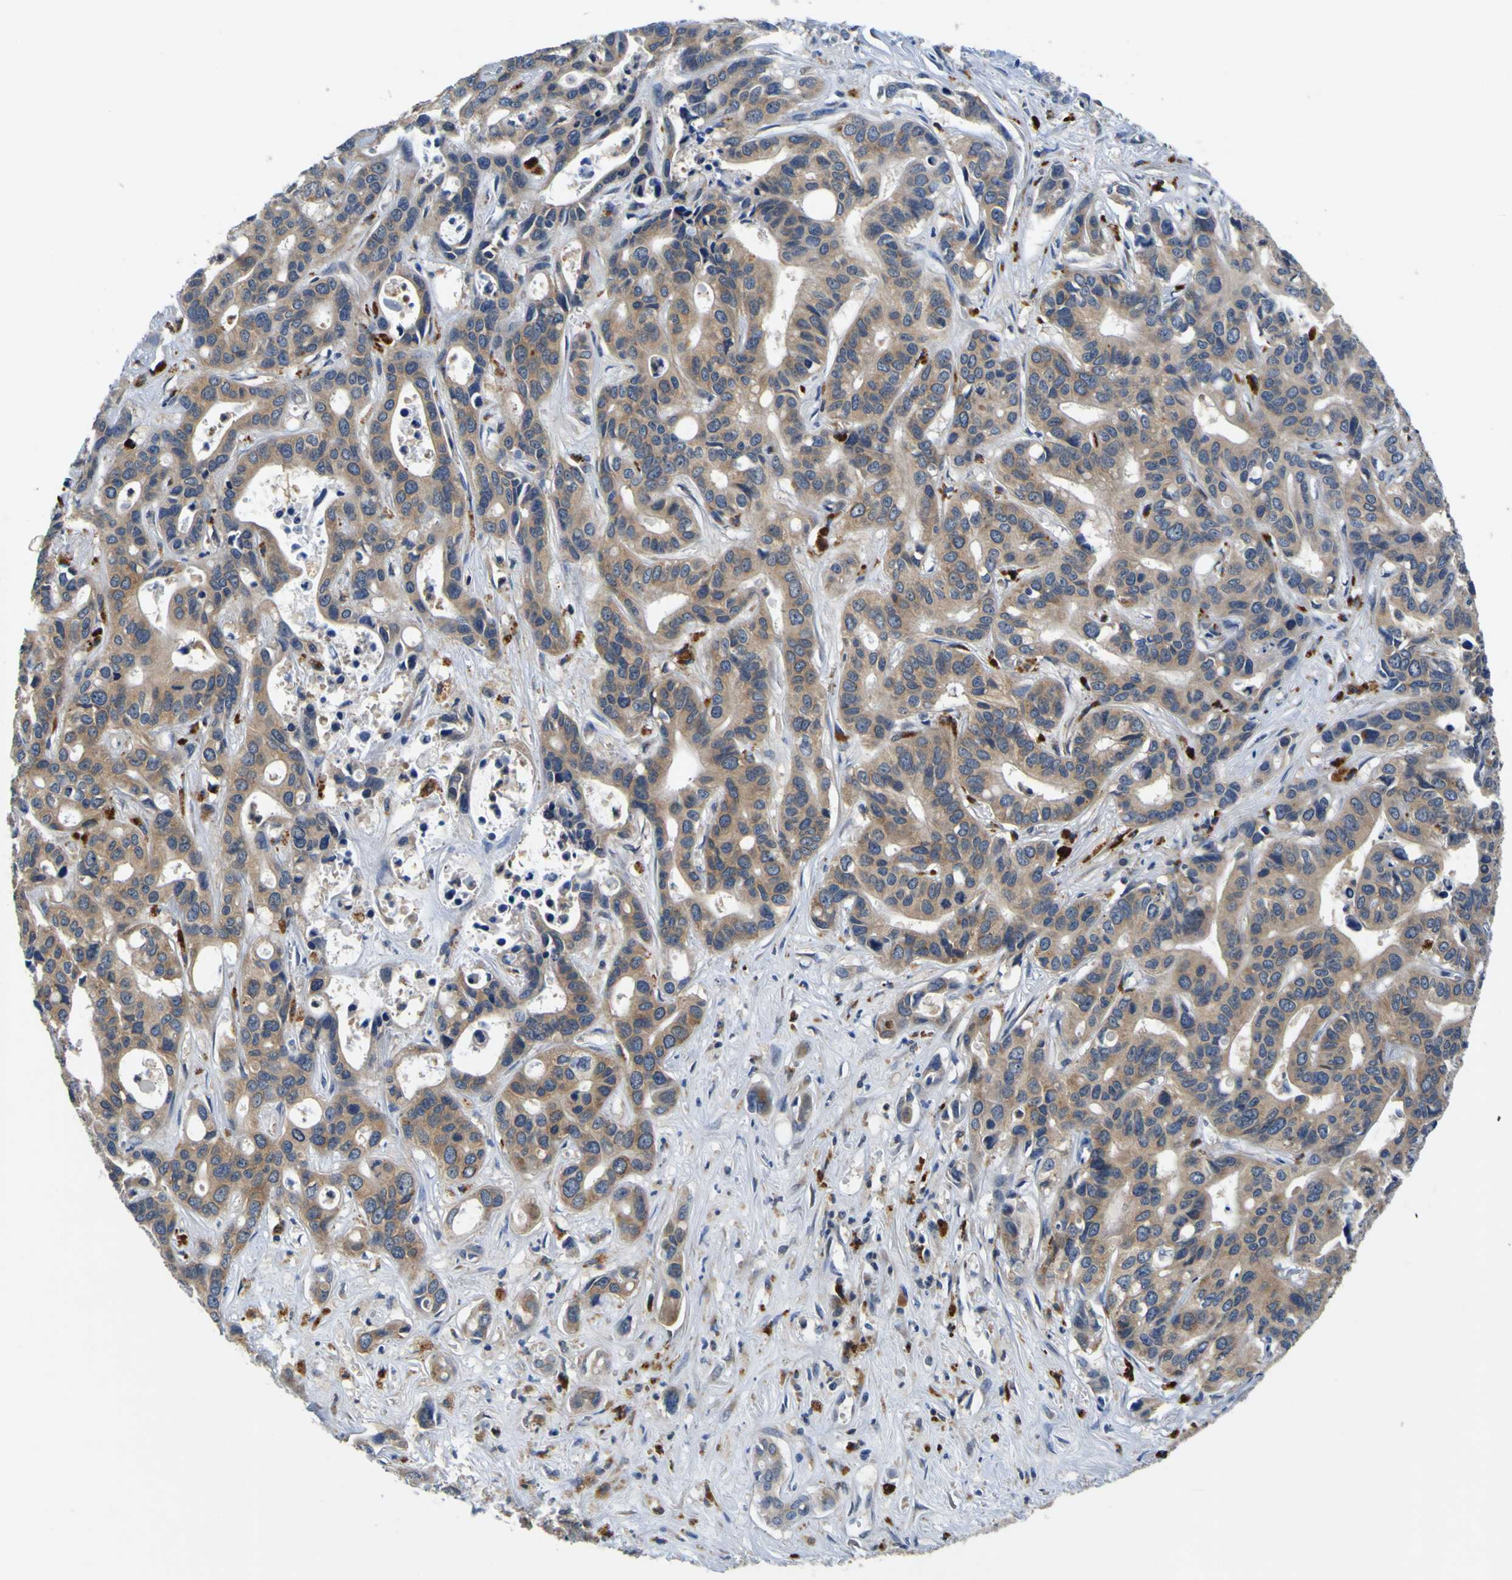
{"staining": {"intensity": "weak", "quantity": ">75%", "location": "cytoplasmic/membranous"}, "tissue": "liver cancer", "cell_type": "Tumor cells", "image_type": "cancer", "snomed": [{"axis": "morphology", "description": "Cholangiocarcinoma"}, {"axis": "topography", "description": "Liver"}], "caption": "Protein staining reveals weak cytoplasmic/membranous expression in about >75% of tumor cells in liver cholangiocarcinoma.", "gene": "TNIK", "patient": {"sex": "female", "age": 65}}